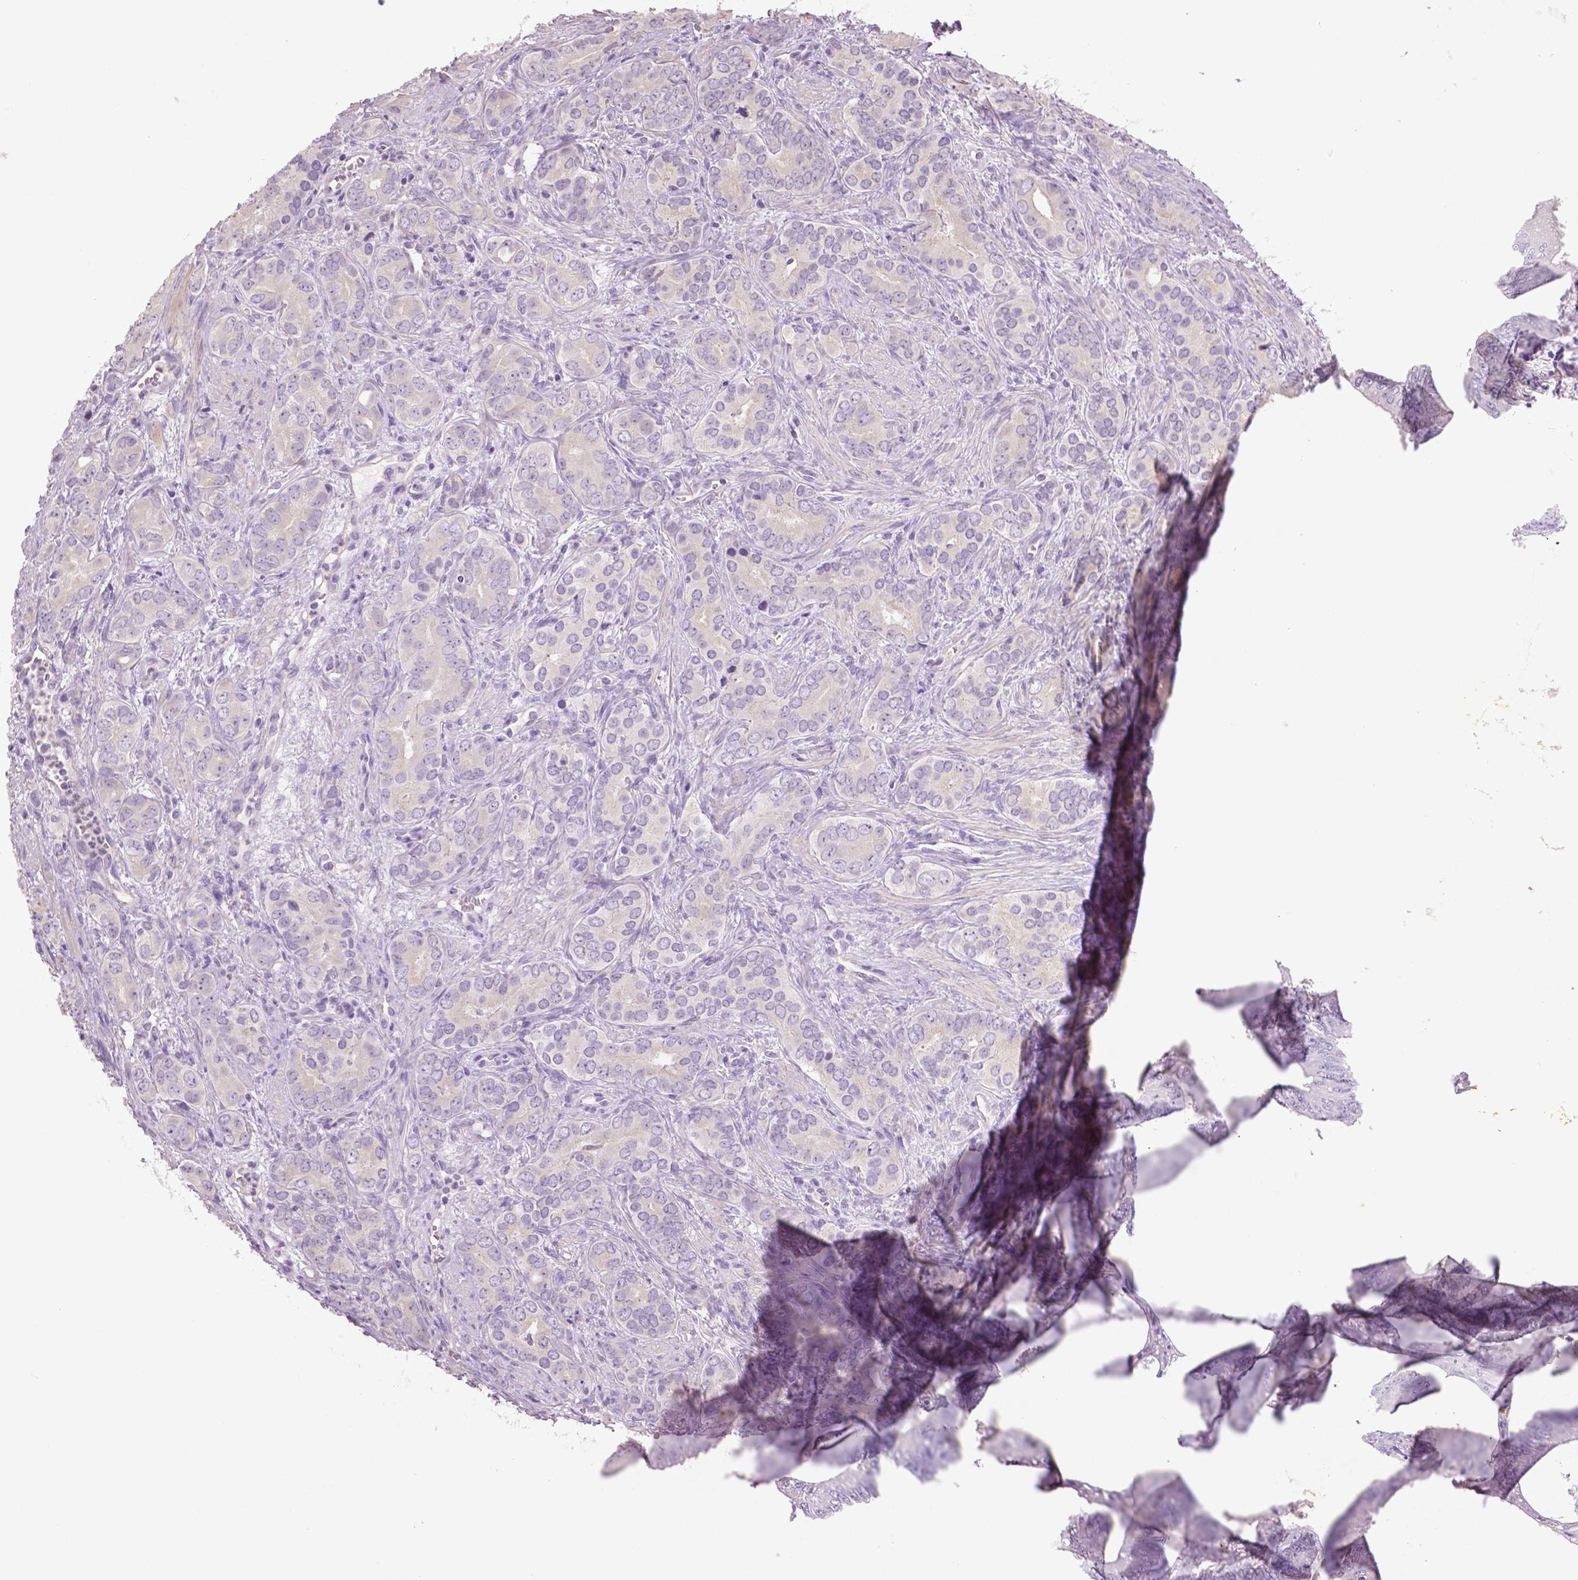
{"staining": {"intensity": "negative", "quantity": "none", "location": "none"}, "tissue": "prostate cancer", "cell_type": "Tumor cells", "image_type": "cancer", "snomed": [{"axis": "morphology", "description": "Adenocarcinoma, High grade"}, {"axis": "topography", "description": "Prostate"}], "caption": "Prostate high-grade adenocarcinoma was stained to show a protein in brown. There is no significant positivity in tumor cells.", "gene": "DNAH12", "patient": {"sex": "male", "age": 84}}